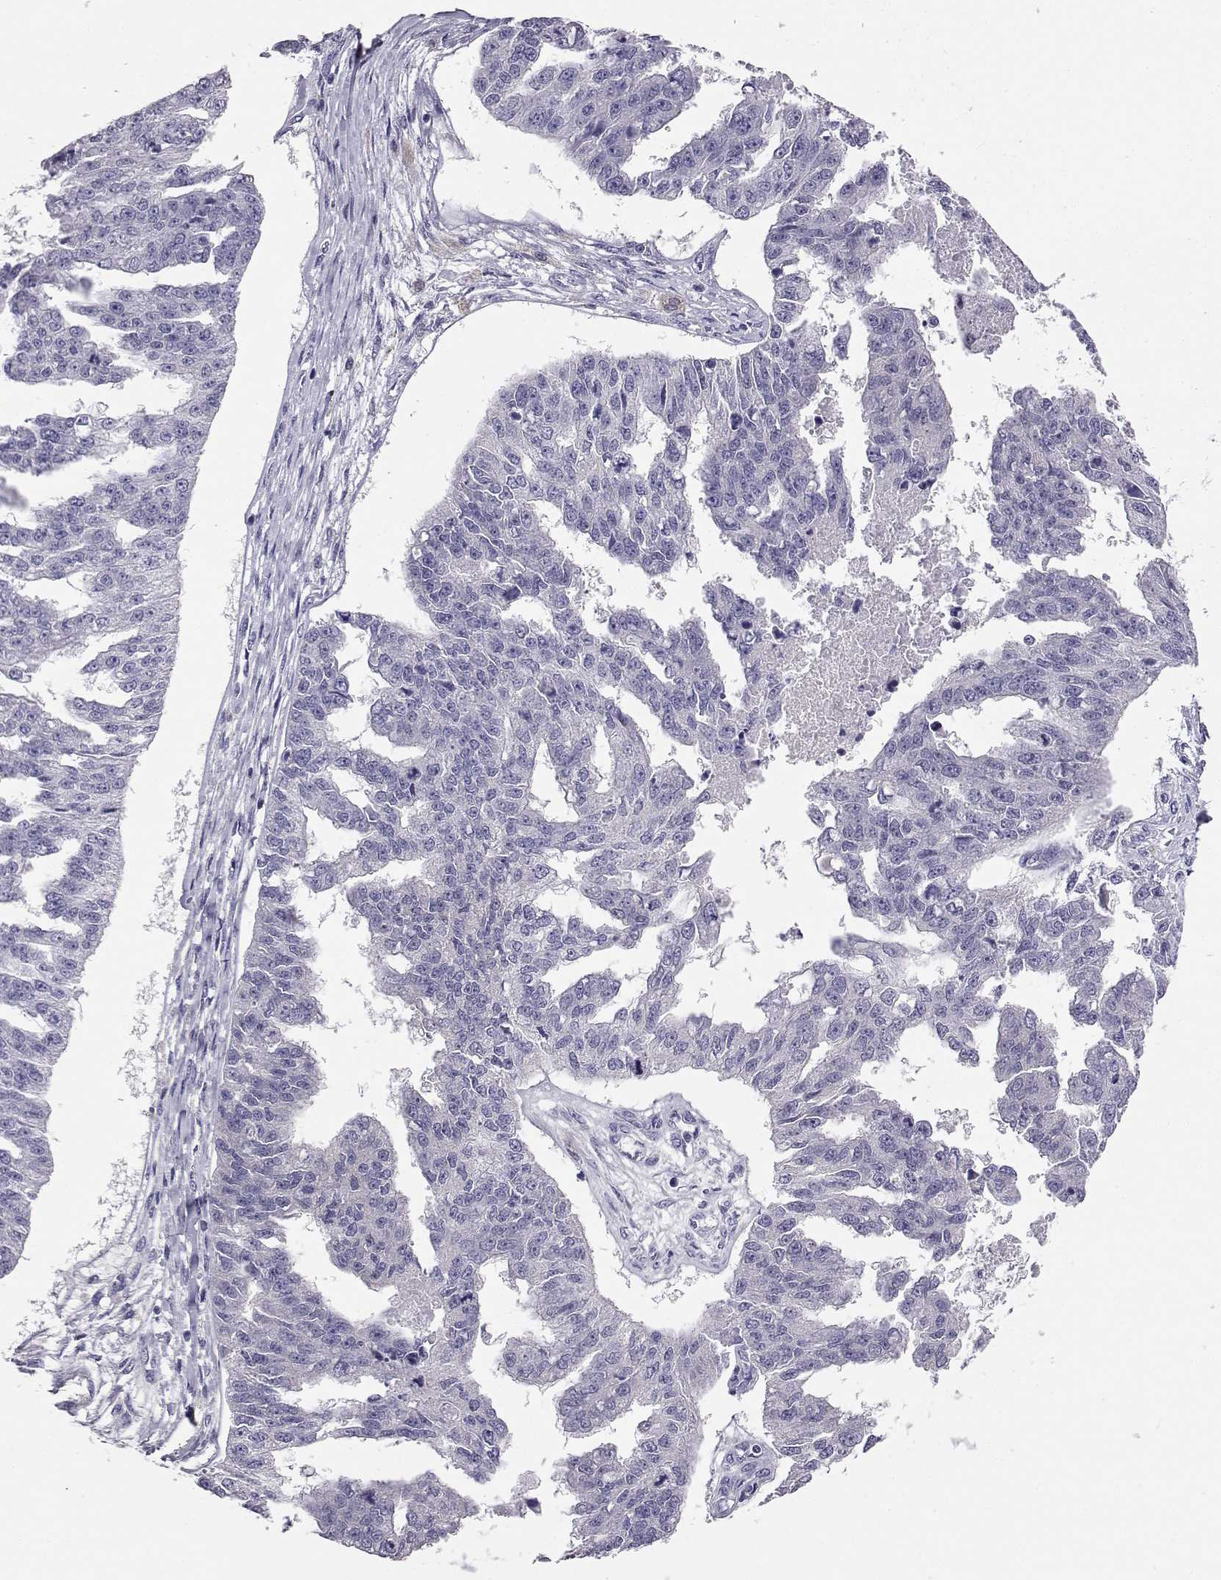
{"staining": {"intensity": "negative", "quantity": "none", "location": "none"}, "tissue": "ovarian cancer", "cell_type": "Tumor cells", "image_type": "cancer", "snomed": [{"axis": "morphology", "description": "Cystadenocarcinoma, serous, NOS"}, {"axis": "topography", "description": "Ovary"}], "caption": "There is no significant staining in tumor cells of ovarian cancer.", "gene": "AKR1B1", "patient": {"sex": "female", "age": 58}}